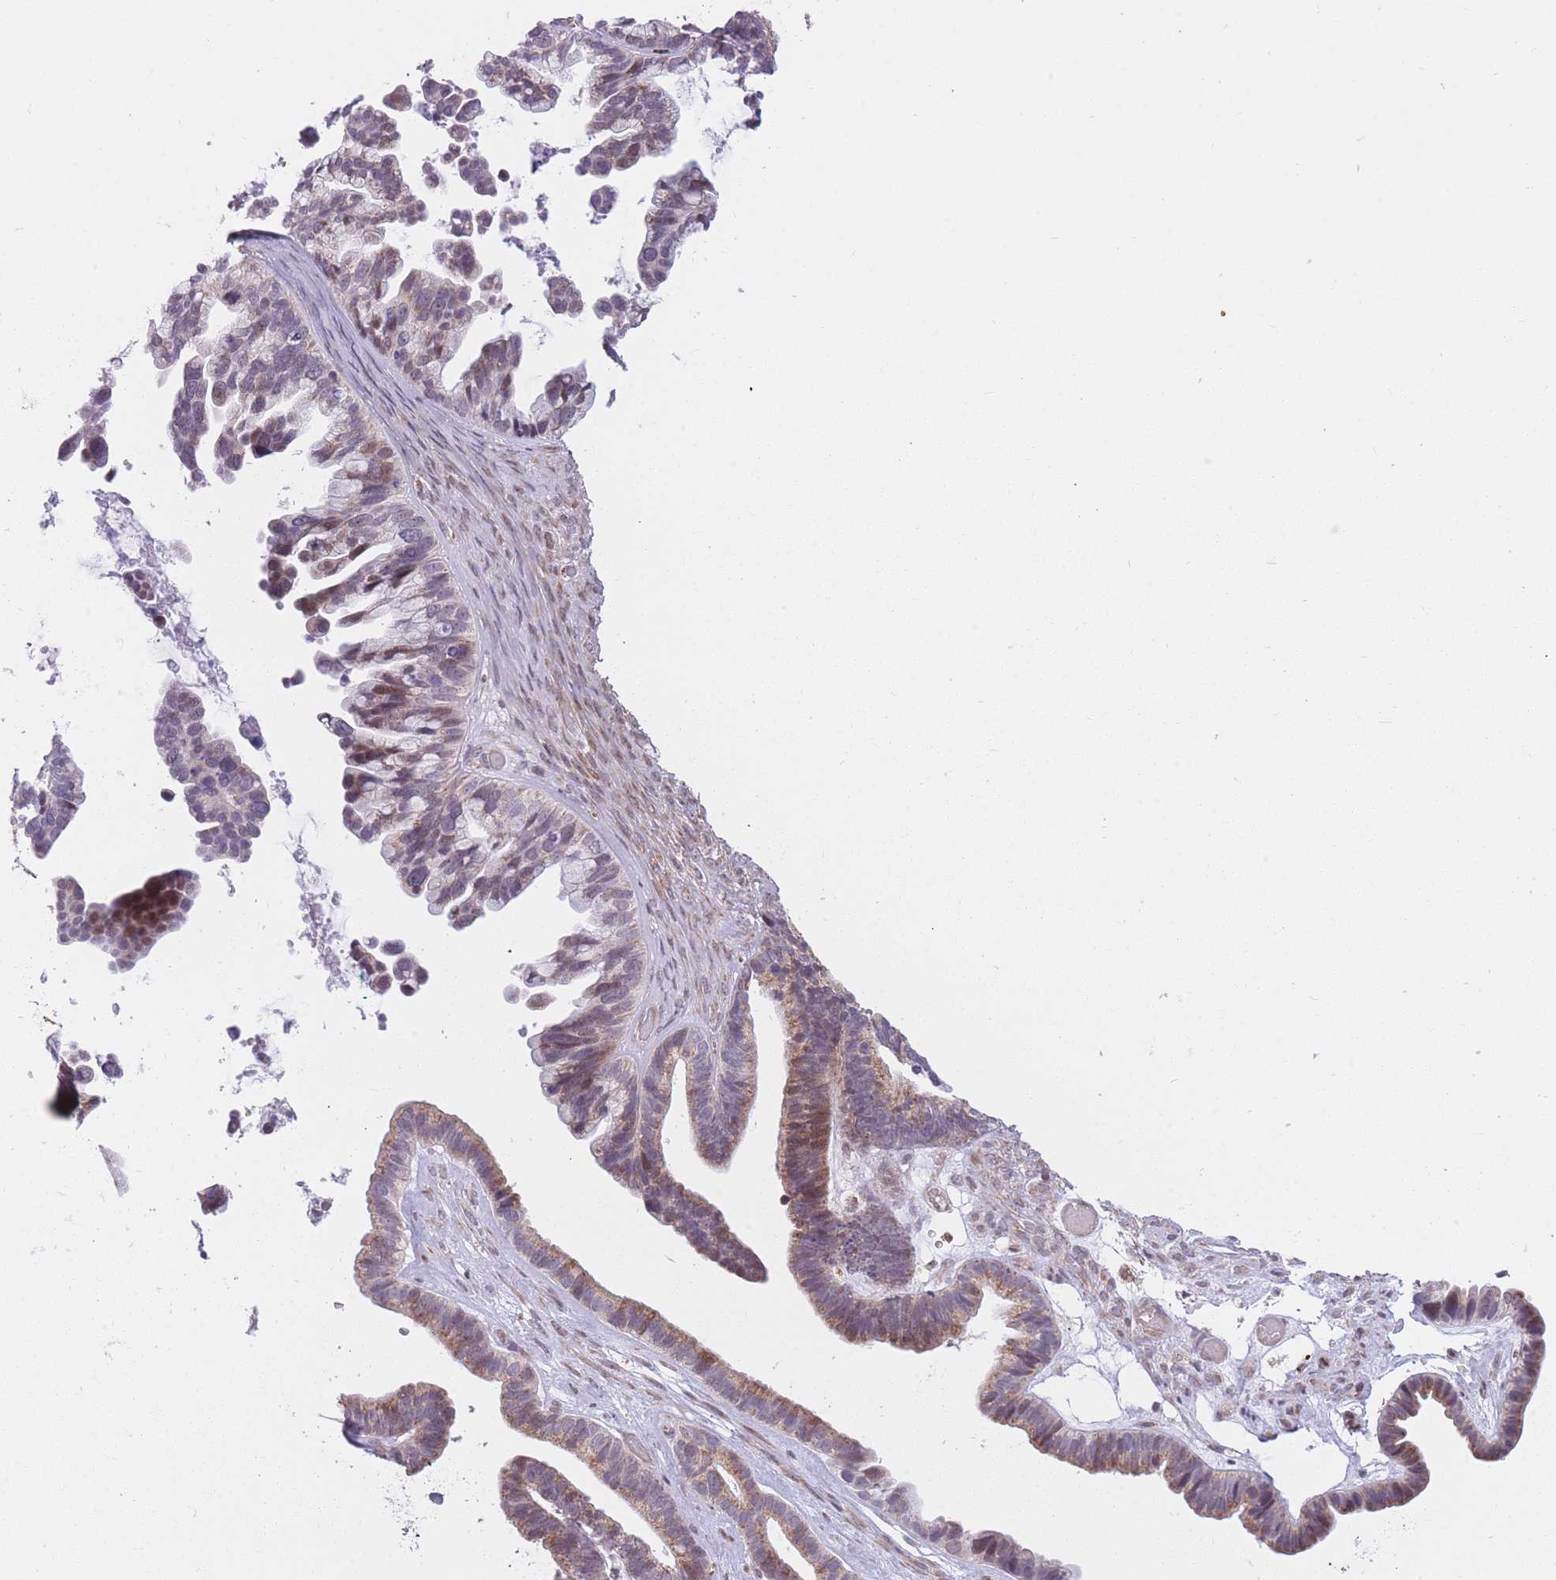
{"staining": {"intensity": "moderate", "quantity": "25%-75%", "location": "cytoplasmic/membranous"}, "tissue": "ovarian cancer", "cell_type": "Tumor cells", "image_type": "cancer", "snomed": [{"axis": "morphology", "description": "Cystadenocarcinoma, serous, NOS"}, {"axis": "topography", "description": "Ovary"}], "caption": "A medium amount of moderate cytoplasmic/membranous staining is present in about 25%-75% of tumor cells in ovarian cancer tissue. The staining was performed using DAB (3,3'-diaminobenzidine), with brown indicating positive protein expression. Nuclei are stained blue with hematoxylin.", "gene": "DPYSL4", "patient": {"sex": "female", "age": 56}}